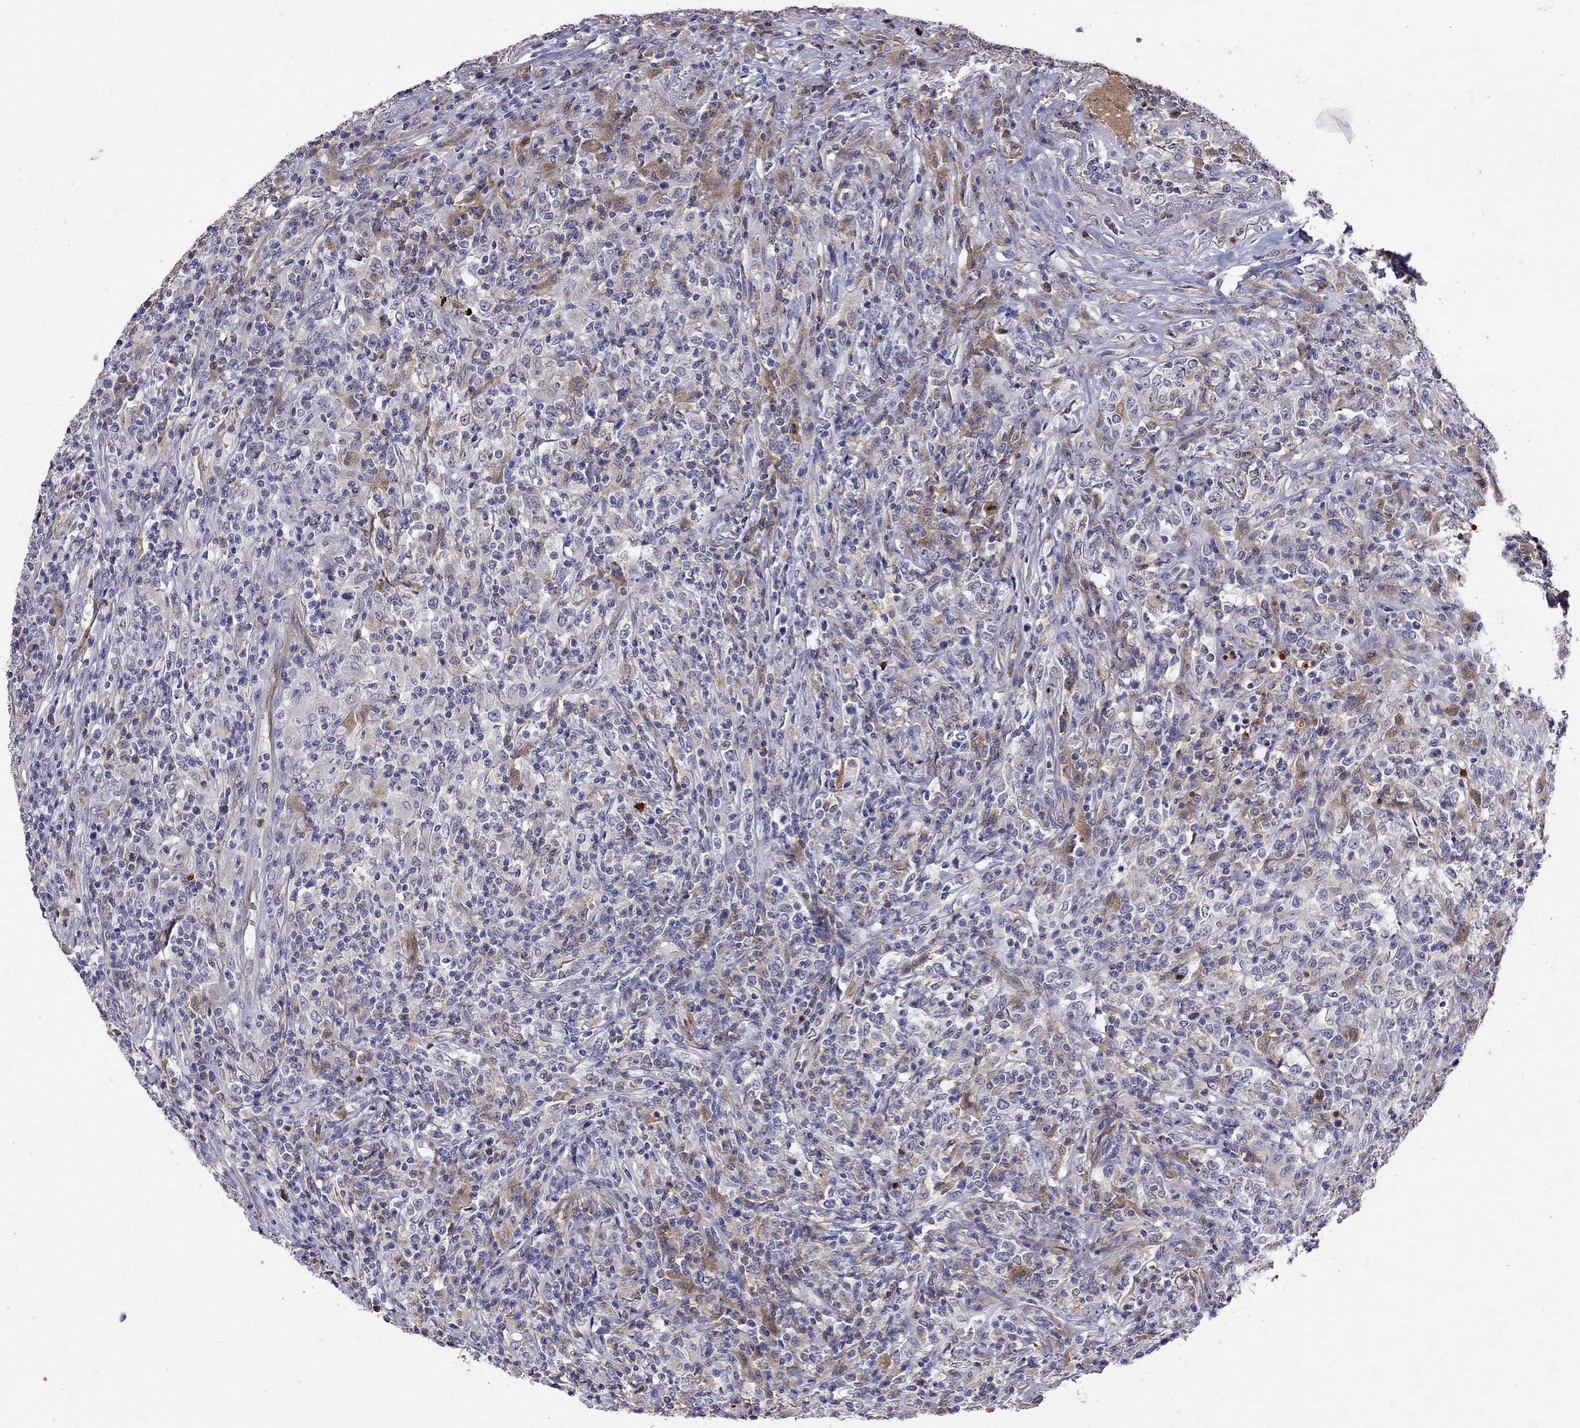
{"staining": {"intensity": "negative", "quantity": "none", "location": "none"}, "tissue": "lymphoma", "cell_type": "Tumor cells", "image_type": "cancer", "snomed": [{"axis": "morphology", "description": "Malignant lymphoma, non-Hodgkin's type, High grade"}, {"axis": "topography", "description": "Lung"}], "caption": "This image is of malignant lymphoma, non-Hodgkin's type (high-grade) stained with immunohistochemistry to label a protein in brown with the nuclei are counter-stained blue. There is no expression in tumor cells.", "gene": "SERPINA3", "patient": {"sex": "male", "age": 79}}